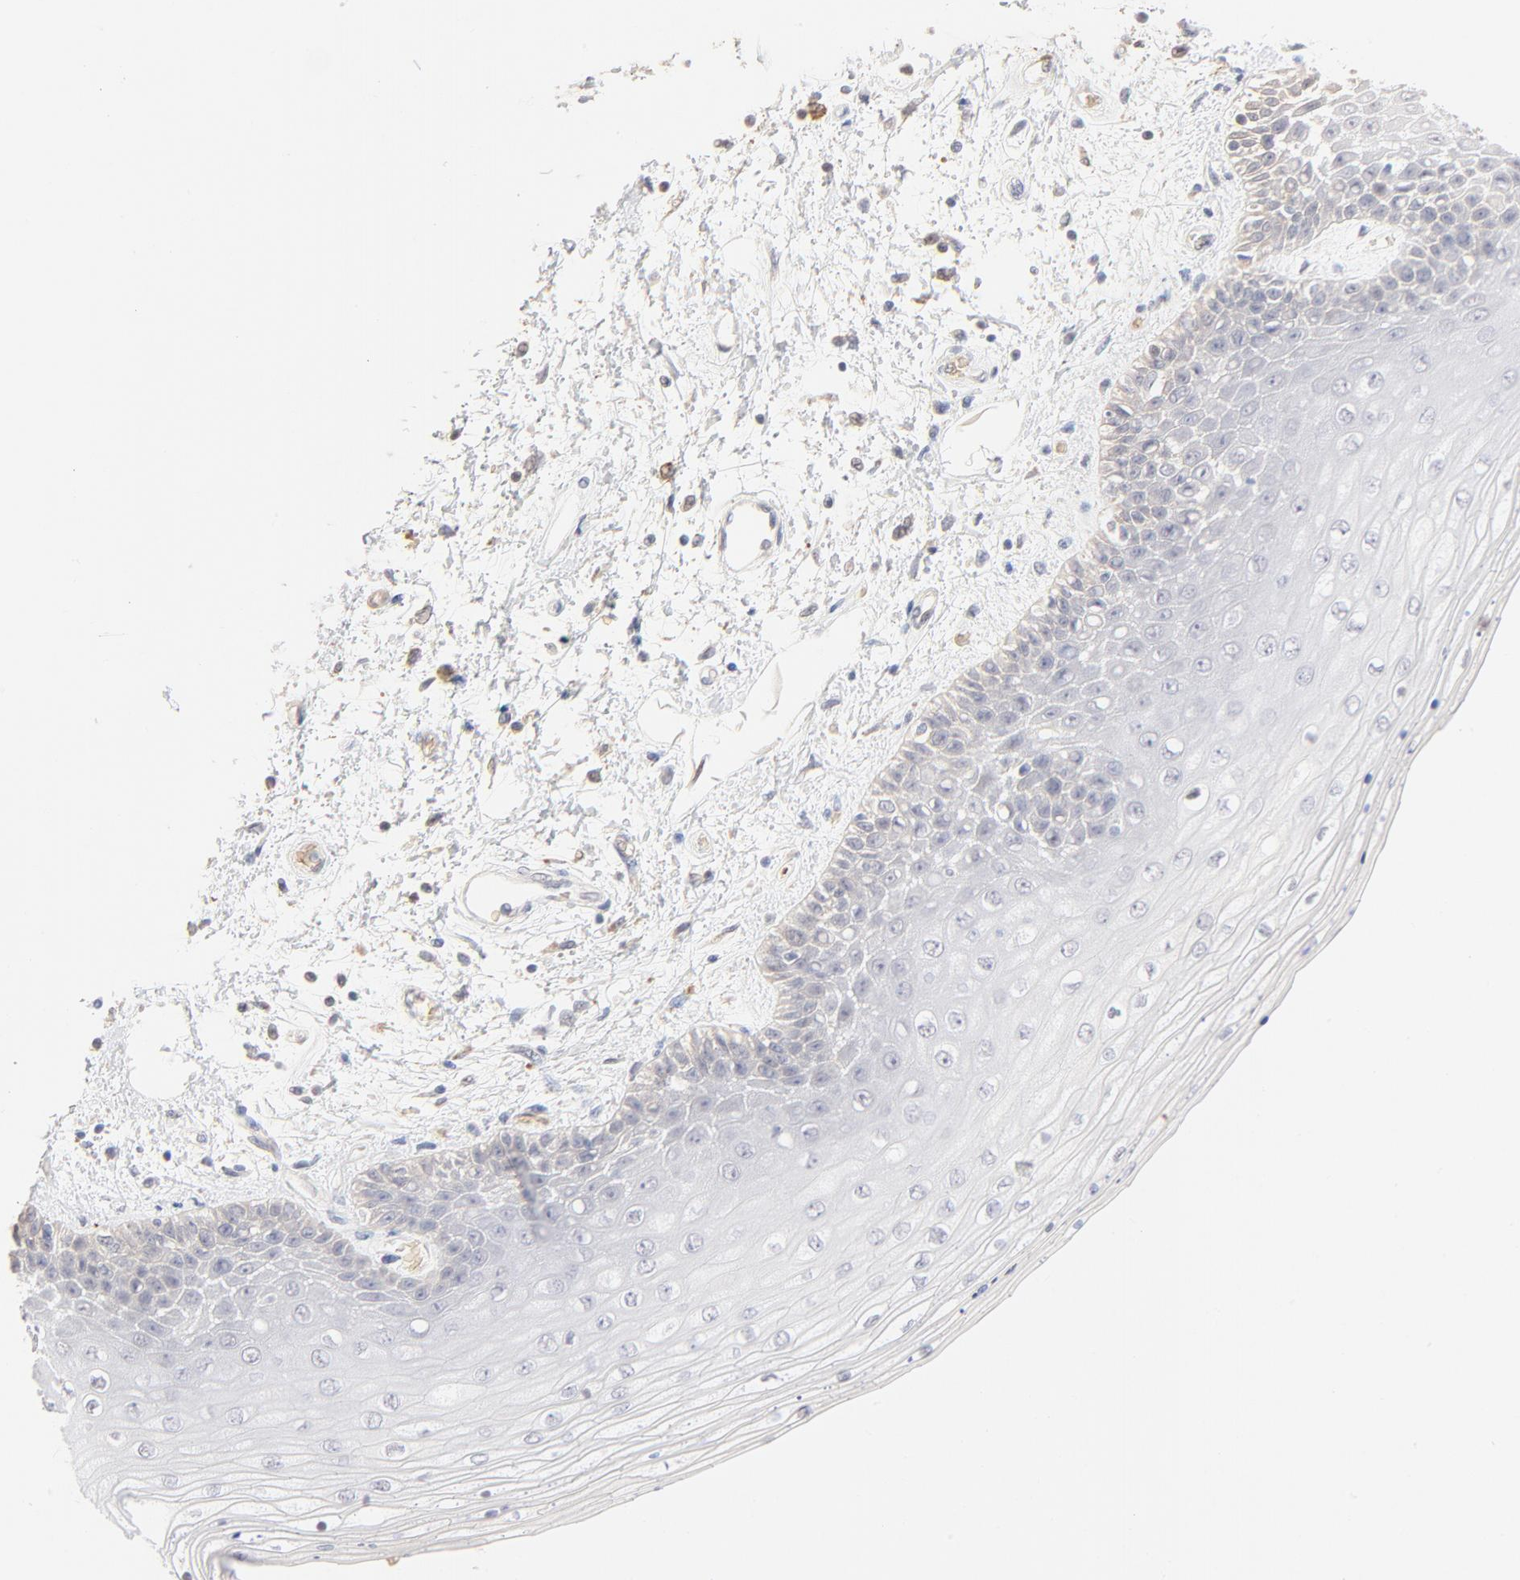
{"staining": {"intensity": "negative", "quantity": "none", "location": "none"}, "tissue": "skin", "cell_type": "Epidermal cells", "image_type": "normal", "snomed": [{"axis": "morphology", "description": "Normal tissue, NOS"}, {"axis": "topography", "description": "Anal"}], "caption": "IHC image of benign skin stained for a protein (brown), which exhibits no expression in epidermal cells.", "gene": "SPTB", "patient": {"sex": "female", "age": 46}}